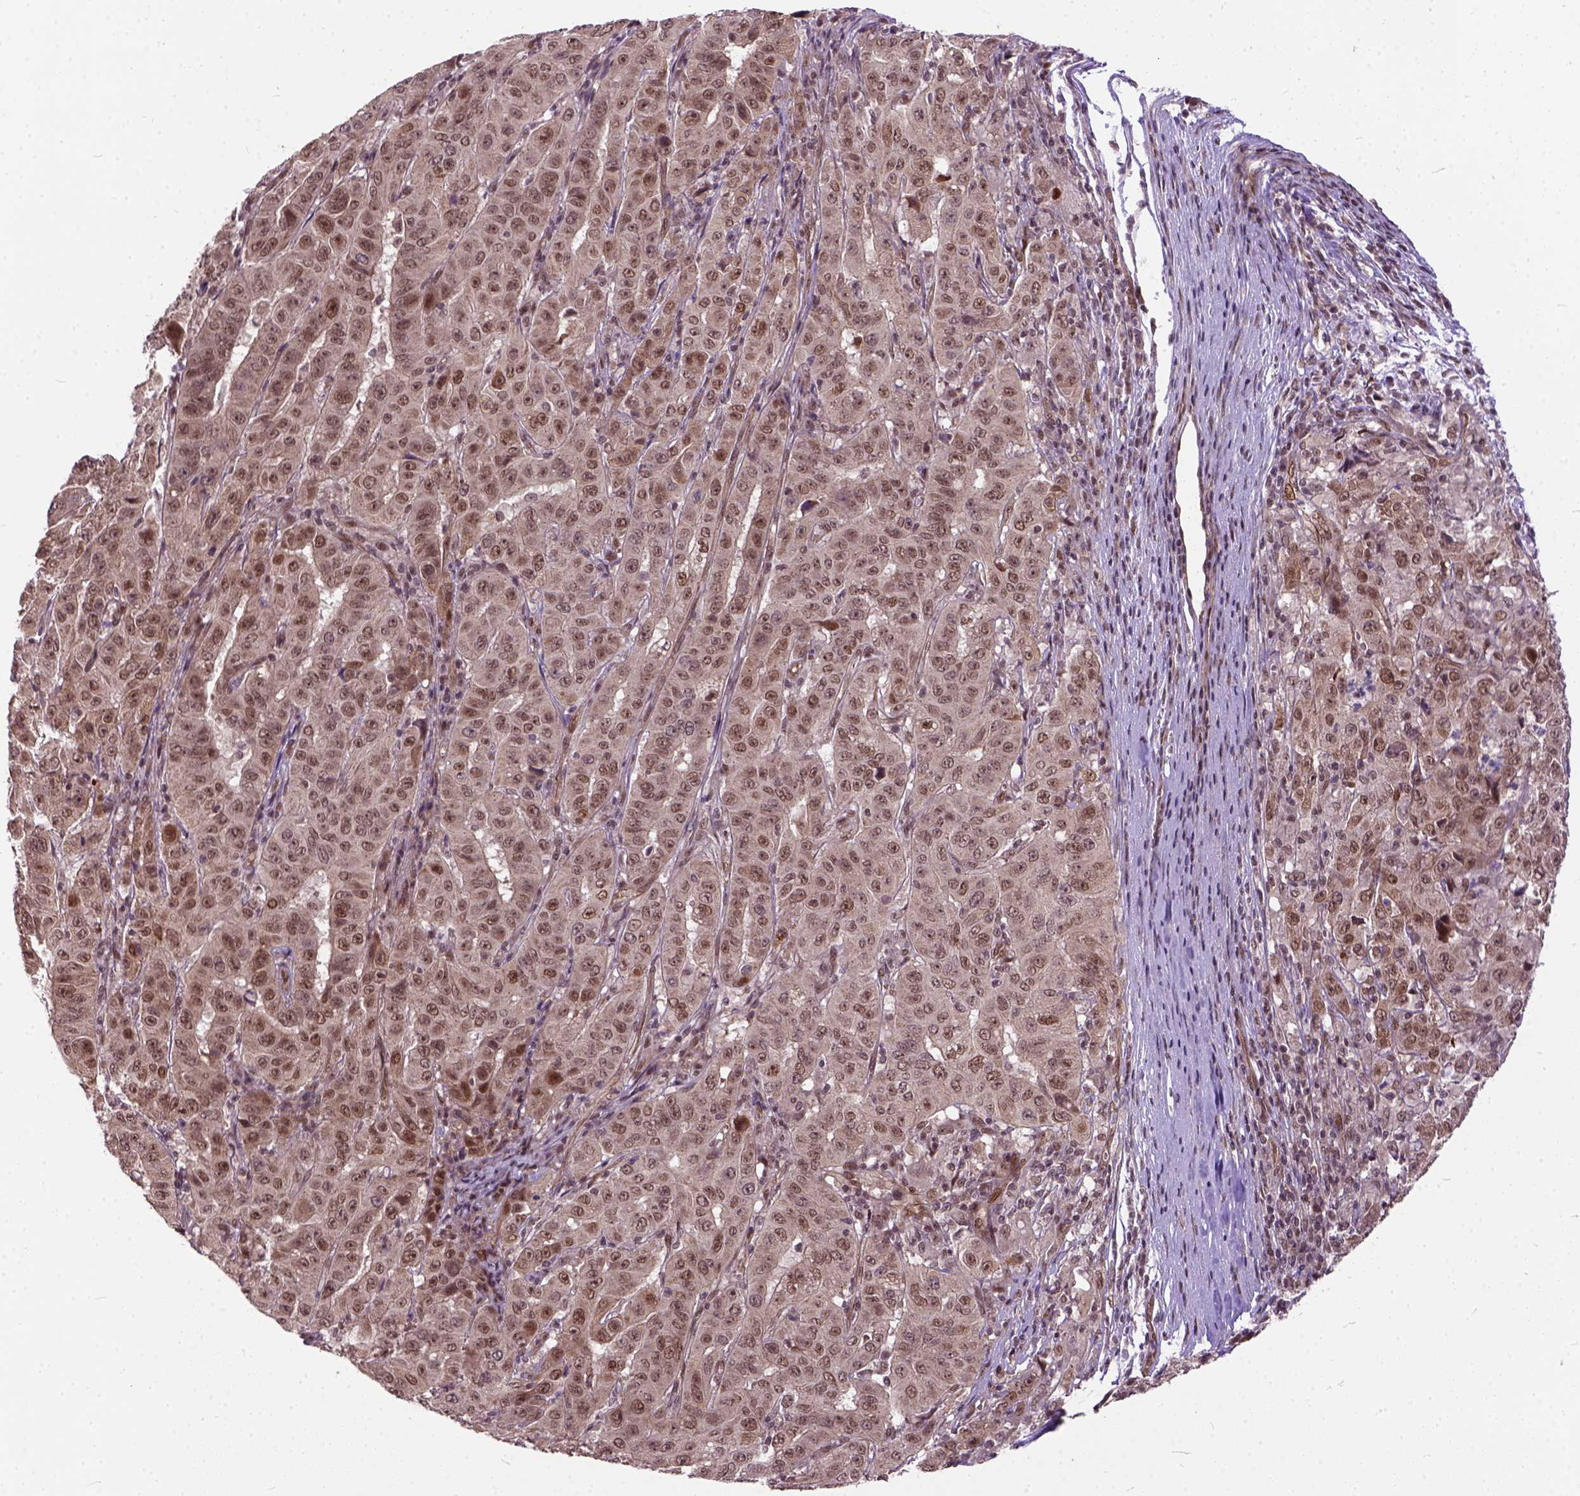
{"staining": {"intensity": "moderate", "quantity": ">75%", "location": "nuclear"}, "tissue": "pancreatic cancer", "cell_type": "Tumor cells", "image_type": "cancer", "snomed": [{"axis": "morphology", "description": "Adenocarcinoma, NOS"}, {"axis": "topography", "description": "Pancreas"}], "caption": "Approximately >75% of tumor cells in adenocarcinoma (pancreatic) show moderate nuclear protein staining as visualized by brown immunohistochemical staining.", "gene": "ZNF630", "patient": {"sex": "male", "age": 63}}